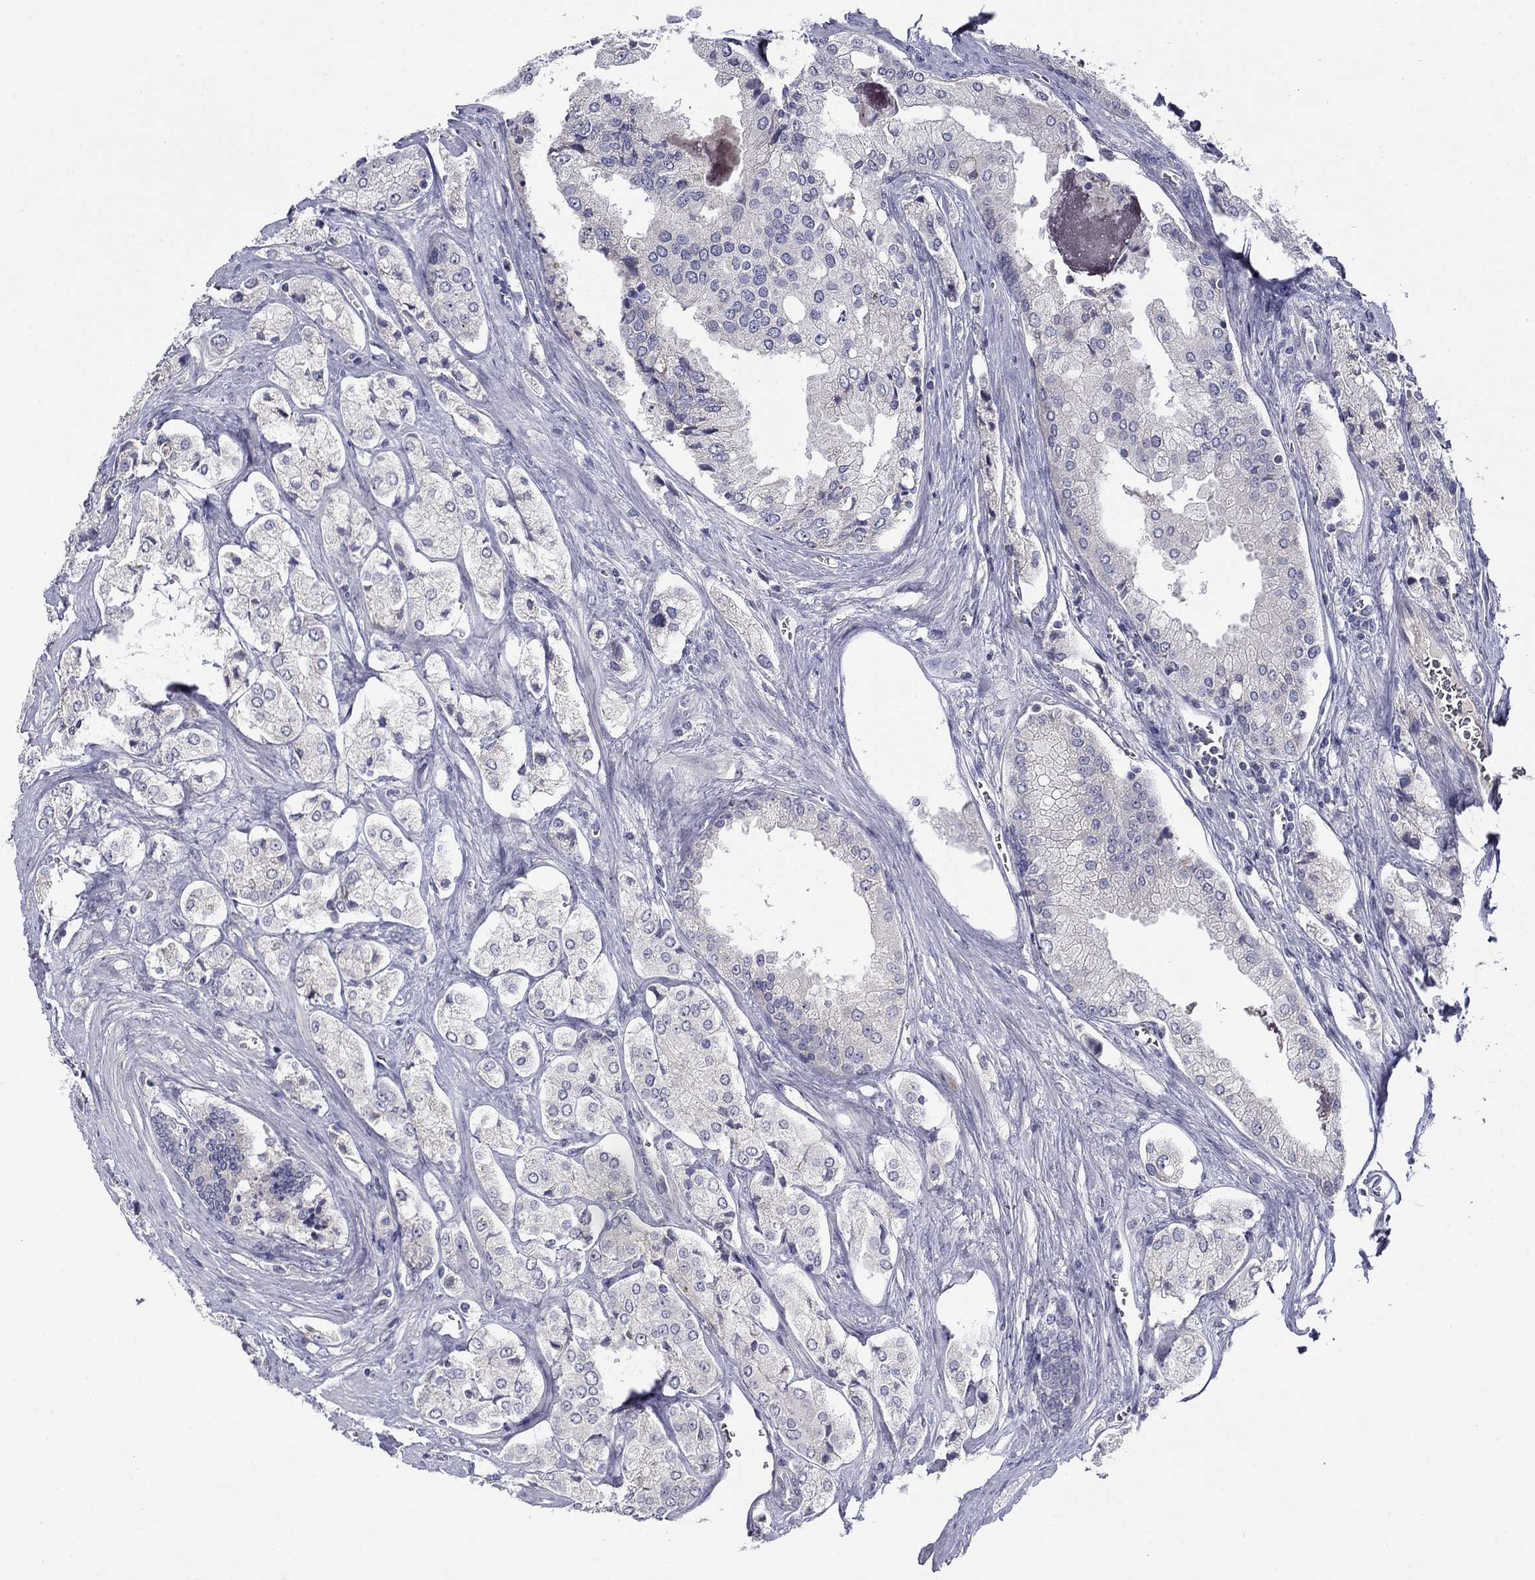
{"staining": {"intensity": "negative", "quantity": "none", "location": "none"}, "tissue": "prostate cancer", "cell_type": "Tumor cells", "image_type": "cancer", "snomed": [{"axis": "morphology", "description": "Adenocarcinoma, NOS"}, {"axis": "topography", "description": "Prostate and seminal vesicle, NOS"}, {"axis": "topography", "description": "Prostate"}], "caption": "Tumor cells show no significant positivity in prostate cancer.", "gene": "SPATA7", "patient": {"sex": "male", "age": 67}}